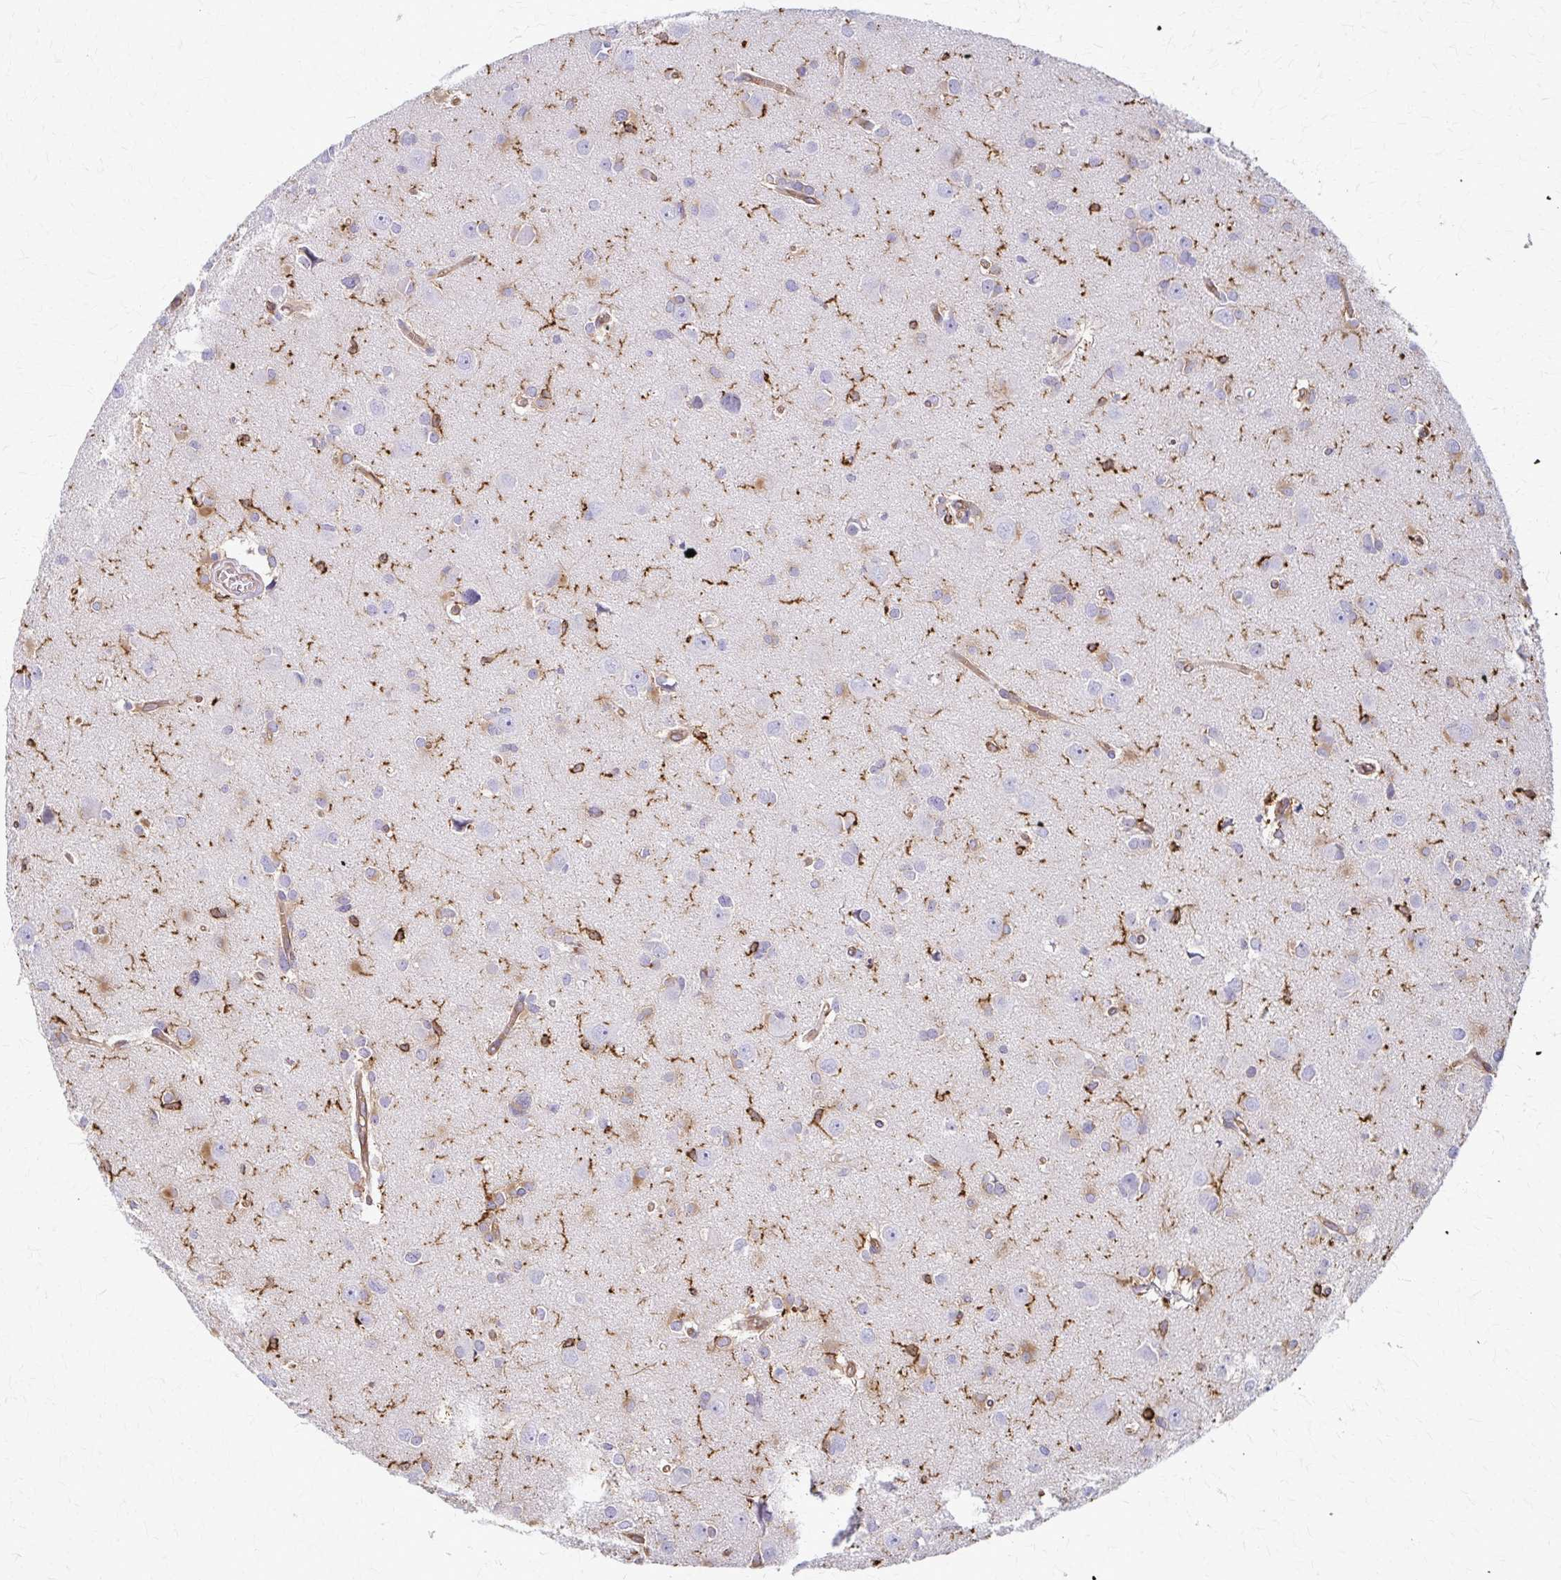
{"staining": {"intensity": "moderate", "quantity": "<25%", "location": "cytoplasmic/membranous"}, "tissue": "glioma", "cell_type": "Tumor cells", "image_type": "cancer", "snomed": [{"axis": "morphology", "description": "Glioma, malignant, High grade"}, {"axis": "topography", "description": "Brain"}], "caption": "Immunohistochemical staining of malignant glioma (high-grade) shows moderate cytoplasmic/membranous protein positivity in about <25% of tumor cells. (brown staining indicates protein expression, while blue staining denotes nuclei).", "gene": "WASF2", "patient": {"sex": "male", "age": 23}}